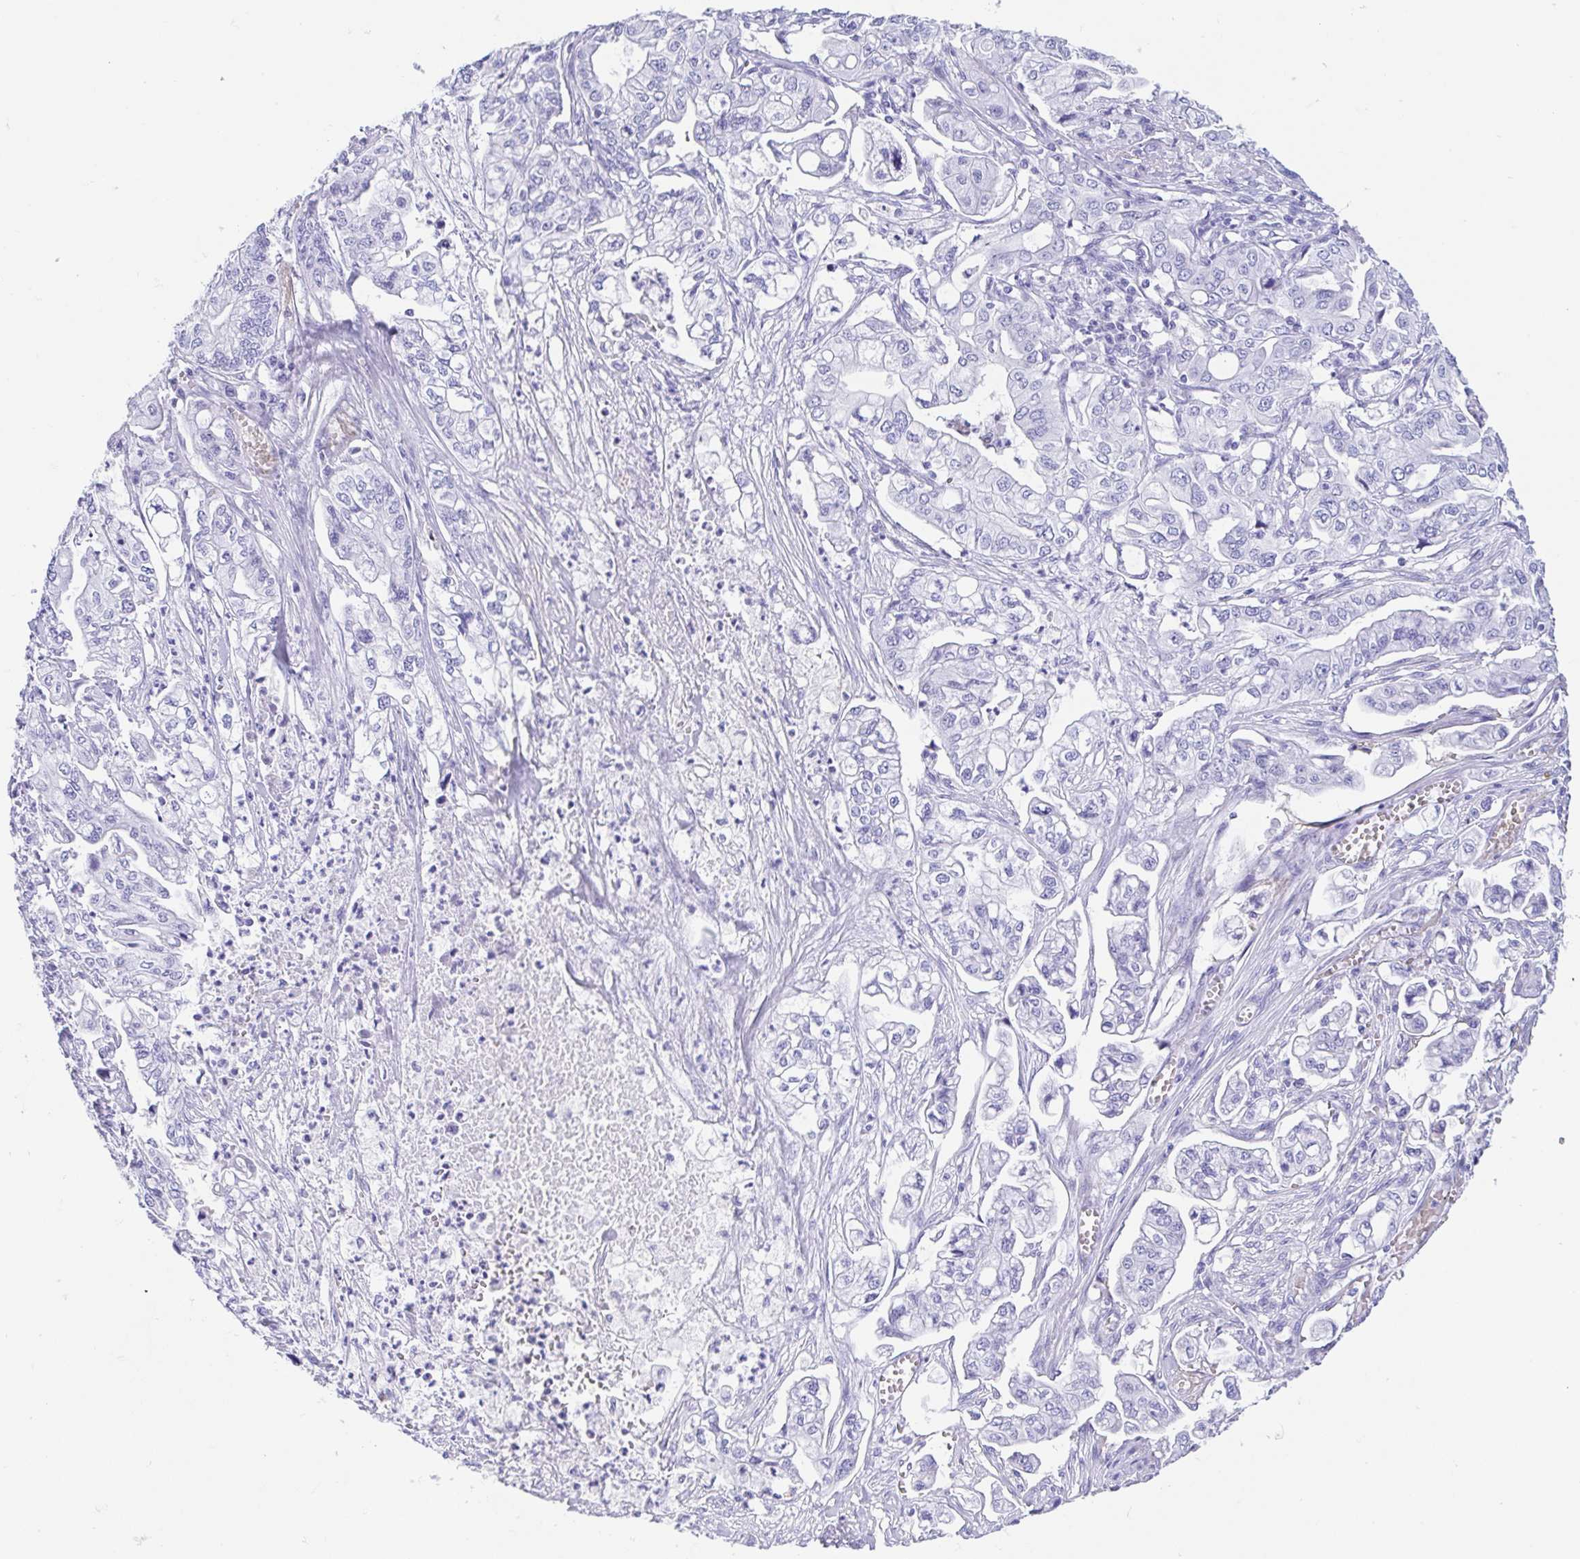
{"staining": {"intensity": "negative", "quantity": "none", "location": "none"}, "tissue": "pancreatic cancer", "cell_type": "Tumor cells", "image_type": "cancer", "snomed": [{"axis": "morphology", "description": "Adenocarcinoma, NOS"}, {"axis": "topography", "description": "Pancreas"}], "caption": "There is no significant staining in tumor cells of adenocarcinoma (pancreatic).", "gene": "GKN1", "patient": {"sex": "male", "age": 68}}